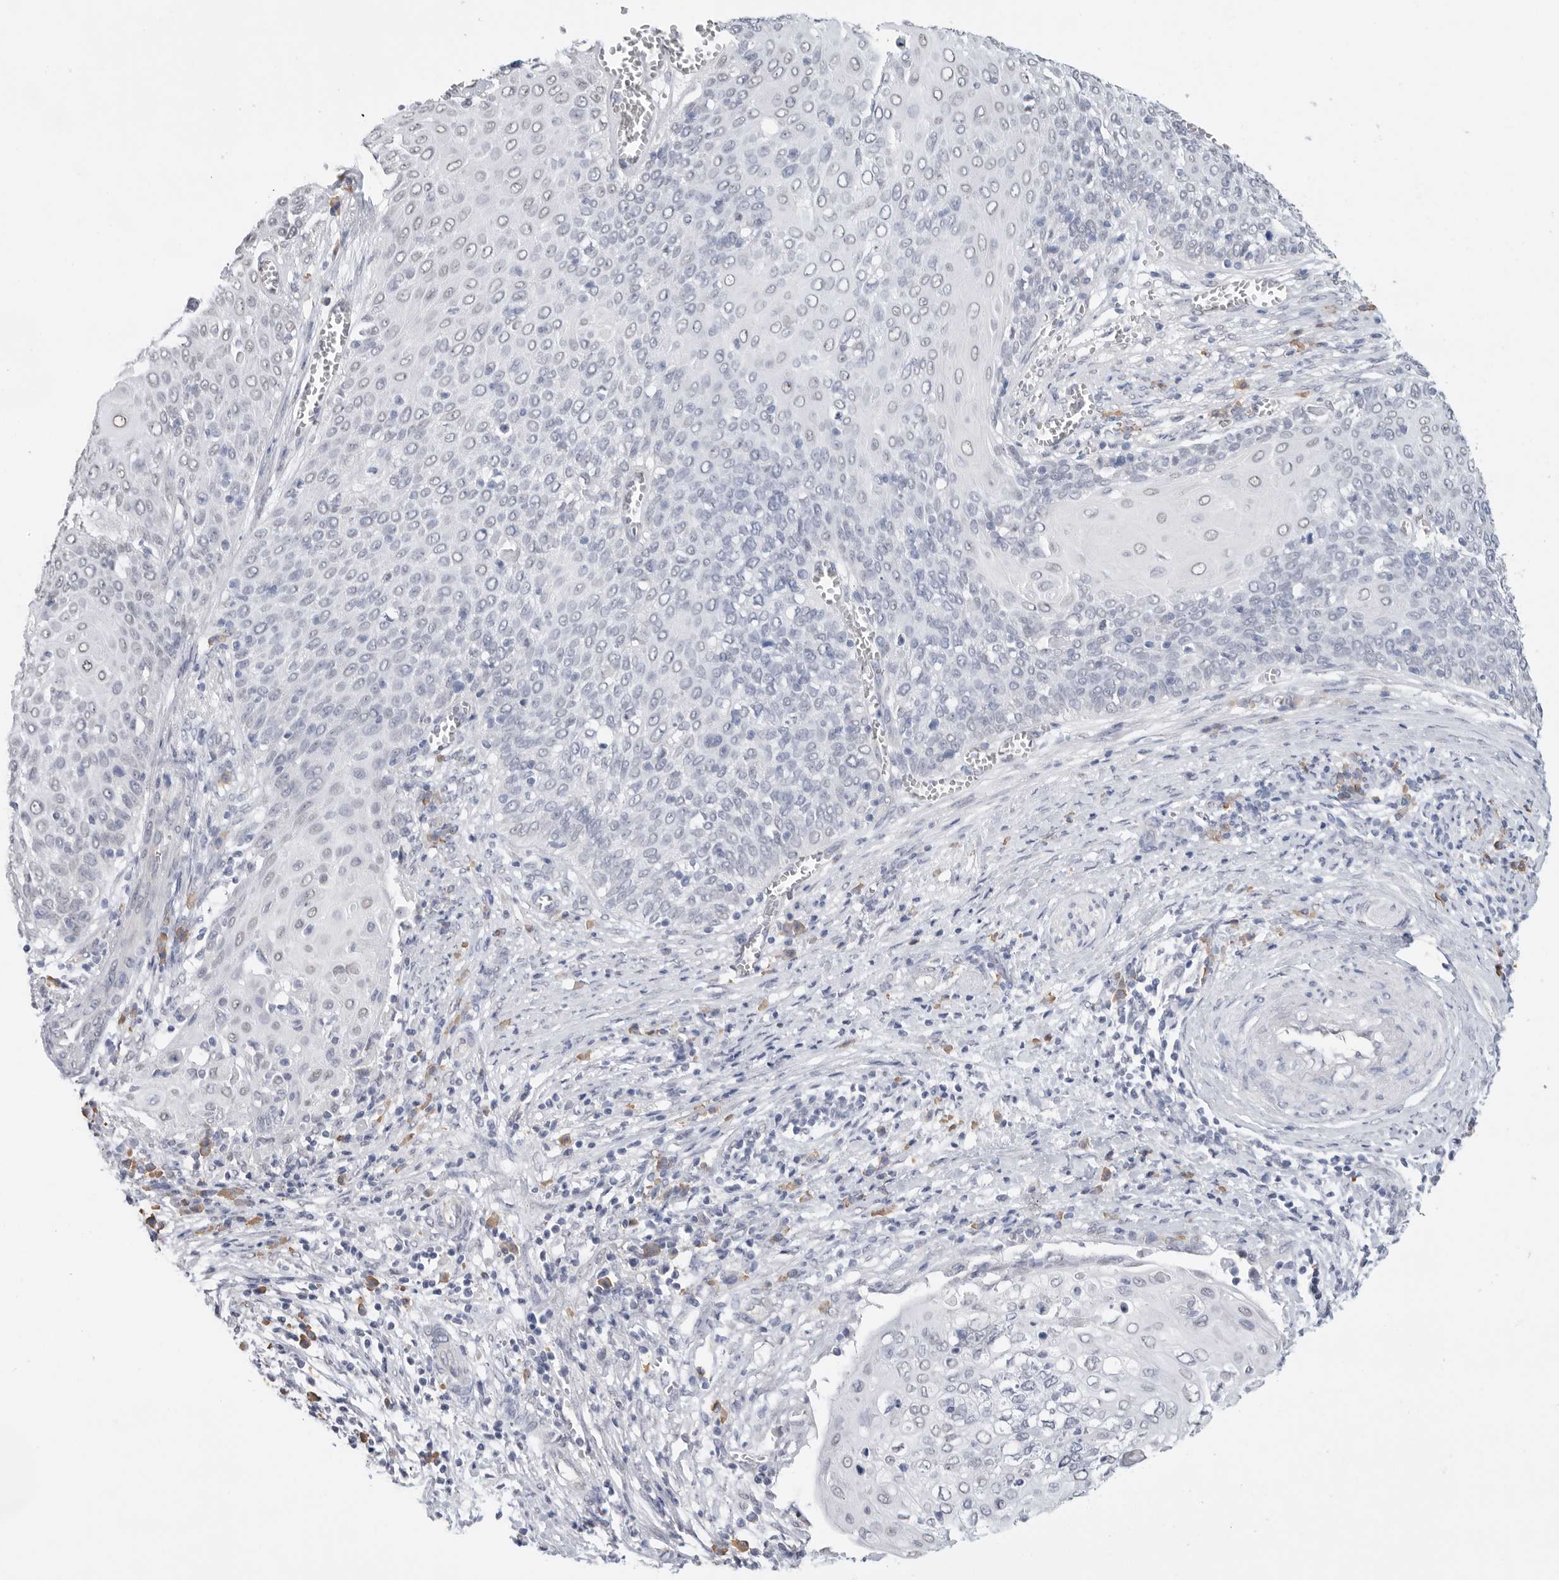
{"staining": {"intensity": "negative", "quantity": "none", "location": "none"}, "tissue": "cervical cancer", "cell_type": "Tumor cells", "image_type": "cancer", "snomed": [{"axis": "morphology", "description": "Squamous cell carcinoma, NOS"}, {"axis": "topography", "description": "Cervix"}], "caption": "Tumor cells are negative for protein expression in human cervical squamous cell carcinoma. (DAB (3,3'-diaminobenzidine) immunohistochemistry (IHC) visualized using brightfield microscopy, high magnification).", "gene": "ARHGEF10", "patient": {"sex": "female", "age": 39}}